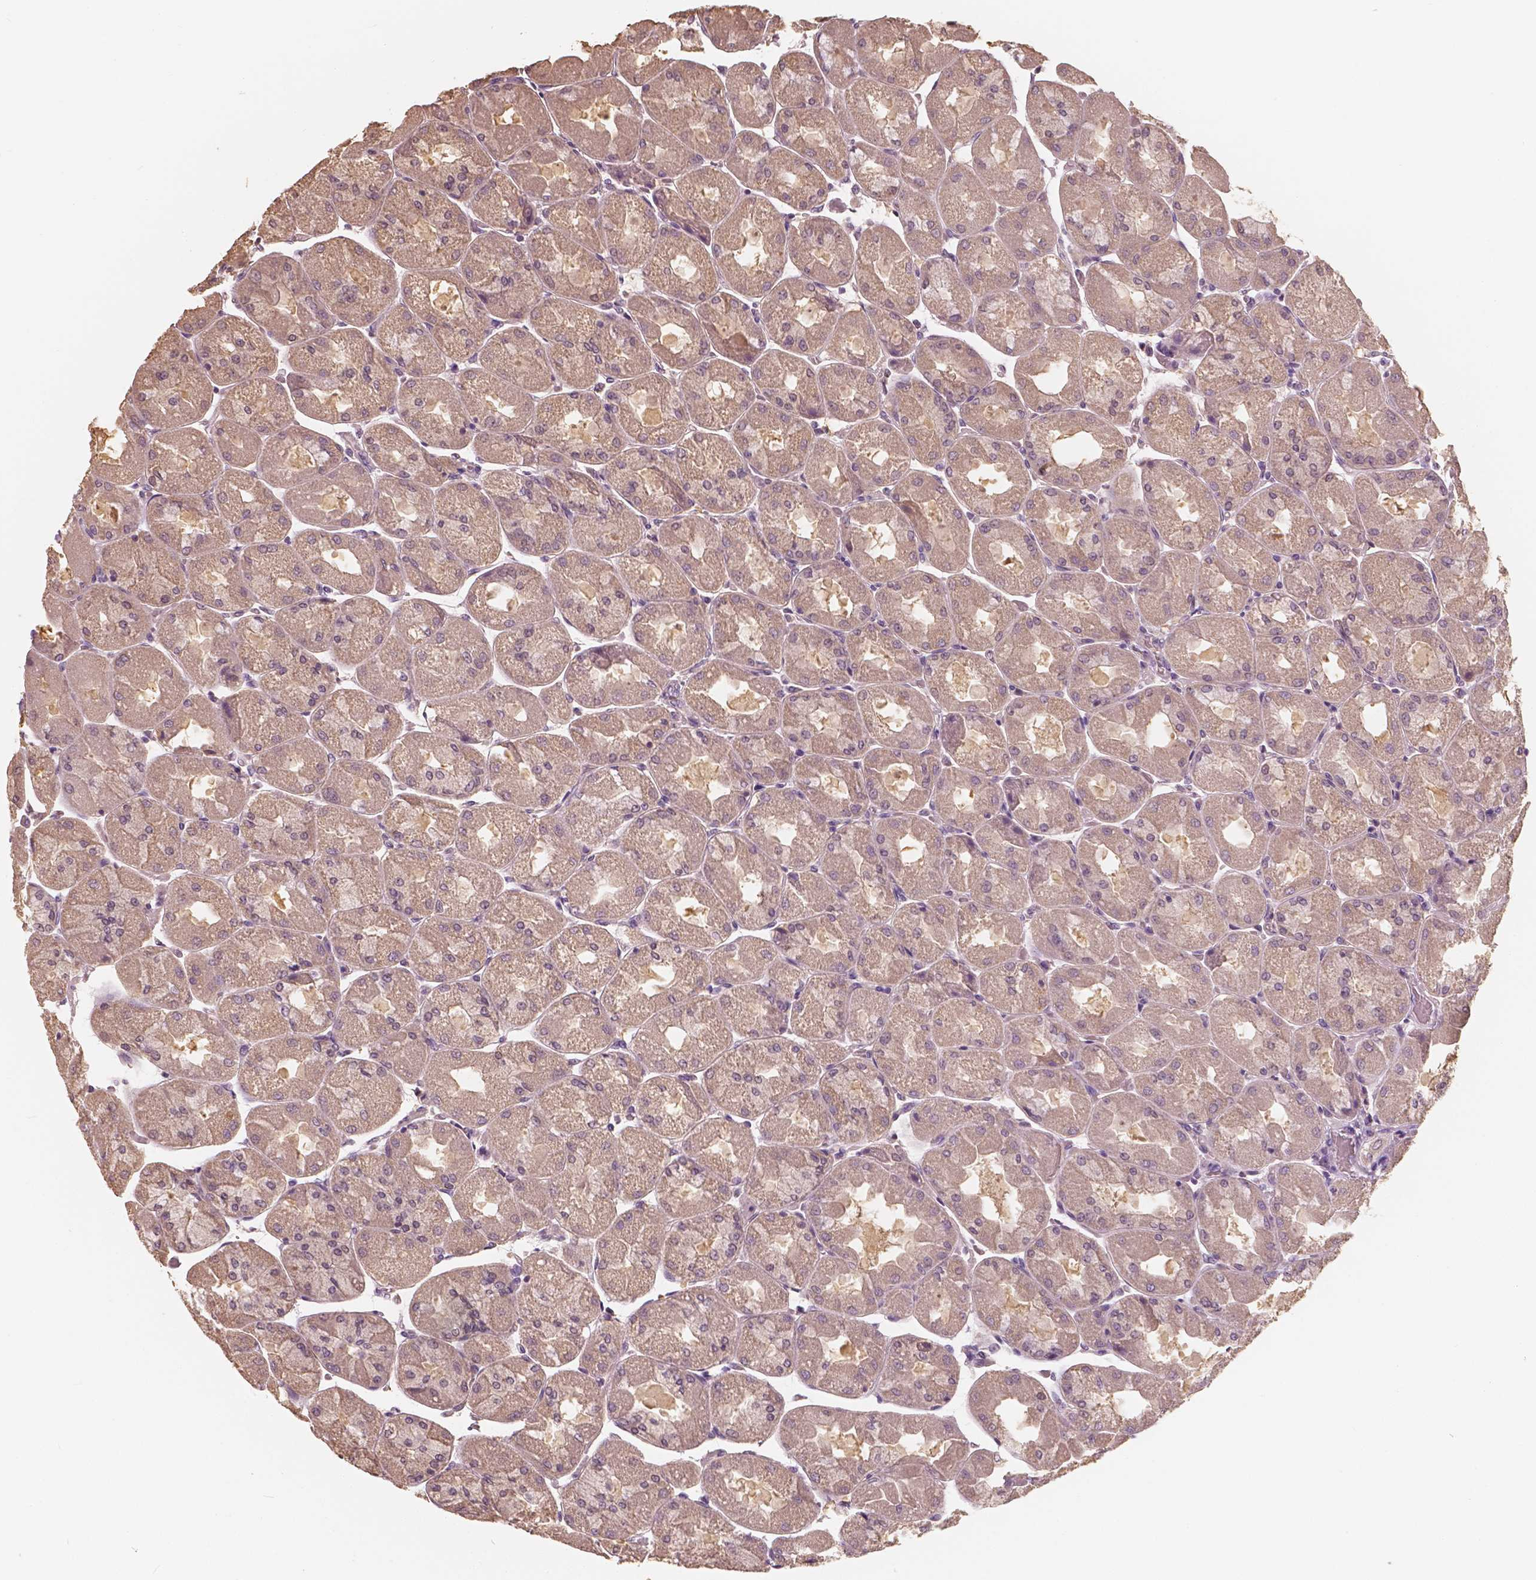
{"staining": {"intensity": "weak", "quantity": ">75%", "location": "cytoplasmic/membranous"}, "tissue": "stomach", "cell_type": "Glandular cells", "image_type": "normal", "snomed": [{"axis": "morphology", "description": "Normal tissue, NOS"}, {"axis": "topography", "description": "Stomach"}], "caption": "Immunohistochemistry (IHC) (DAB (3,3'-diaminobenzidine)) staining of normal human stomach reveals weak cytoplasmic/membranous protein staining in approximately >75% of glandular cells.", "gene": "SAT2", "patient": {"sex": "female", "age": 61}}